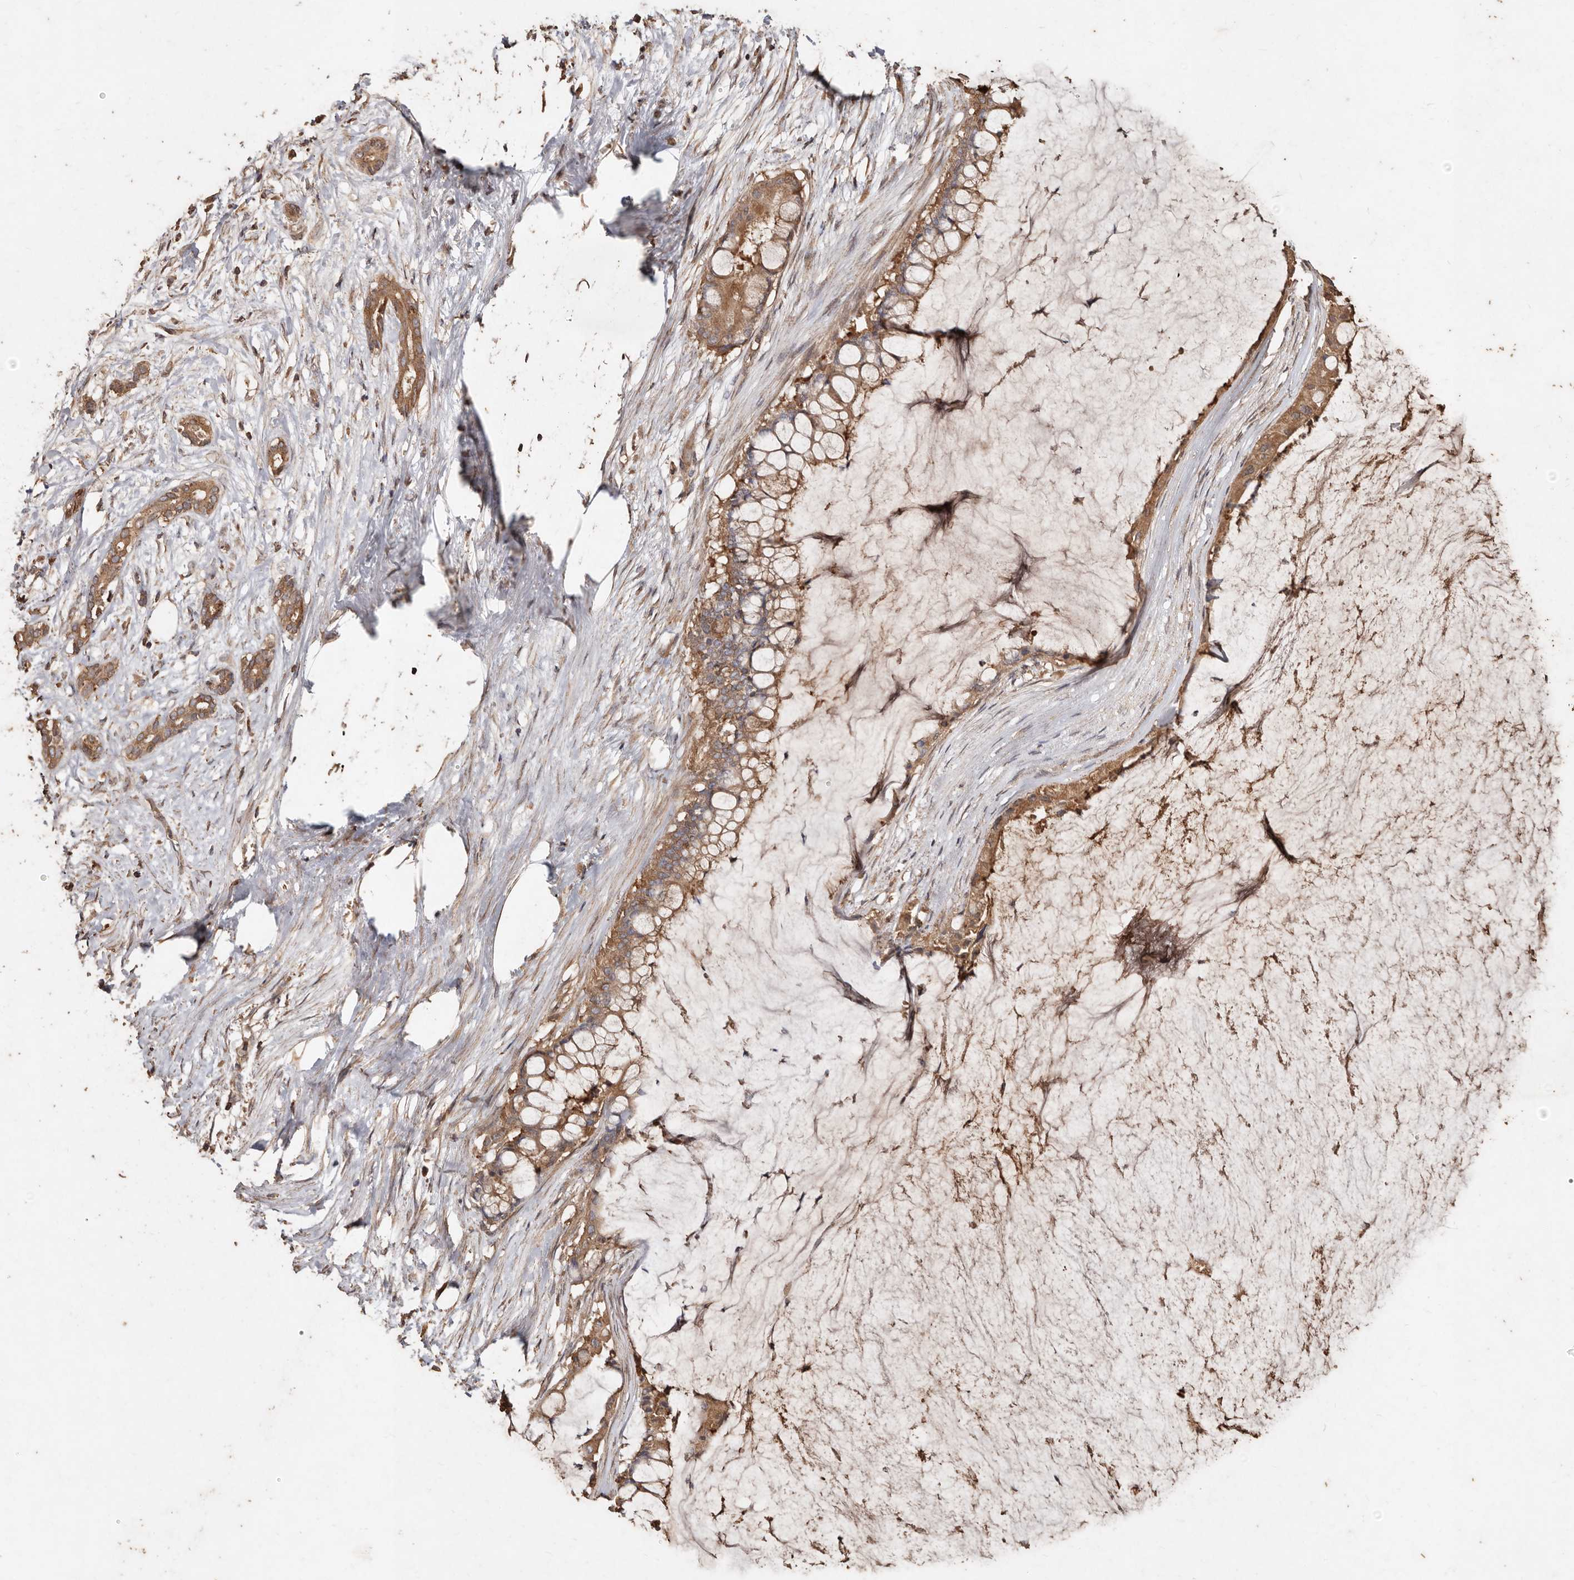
{"staining": {"intensity": "moderate", "quantity": ">75%", "location": "cytoplasmic/membranous"}, "tissue": "pancreatic cancer", "cell_type": "Tumor cells", "image_type": "cancer", "snomed": [{"axis": "morphology", "description": "Adenocarcinoma, NOS"}, {"axis": "topography", "description": "Pancreas"}], "caption": "Brown immunohistochemical staining in human pancreatic cancer reveals moderate cytoplasmic/membranous positivity in about >75% of tumor cells. Using DAB (3,3'-diaminobenzidine) (brown) and hematoxylin (blue) stains, captured at high magnification using brightfield microscopy.", "gene": "FARS2", "patient": {"sex": "male", "age": 41}}